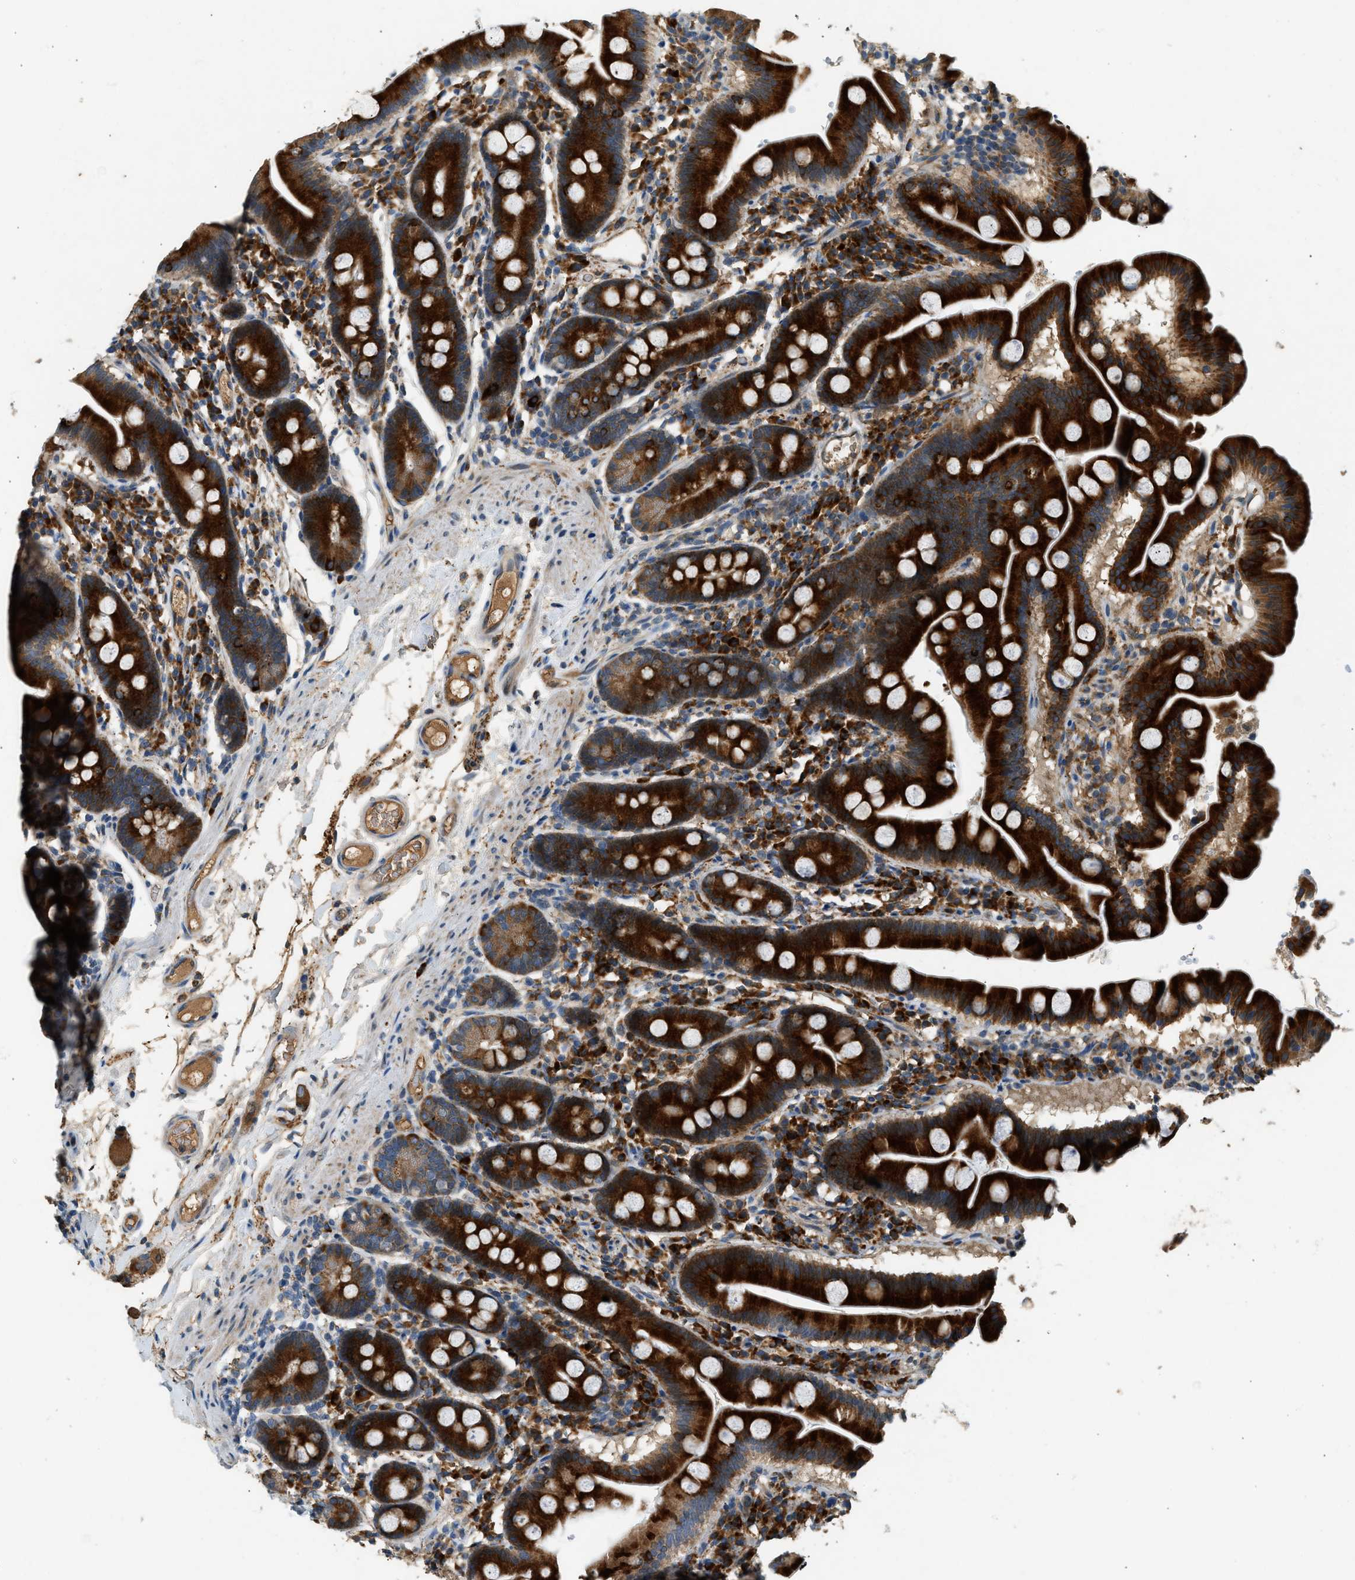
{"staining": {"intensity": "strong", "quantity": ">75%", "location": "cytoplasmic/membranous"}, "tissue": "duodenum", "cell_type": "Glandular cells", "image_type": "normal", "snomed": [{"axis": "morphology", "description": "Normal tissue, NOS"}, {"axis": "topography", "description": "Duodenum"}], "caption": "An IHC histopathology image of unremarkable tissue is shown. Protein staining in brown labels strong cytoplasmic/membranous positivity in duodenum within glandular cells.", "gene": "CTSB", "patient": {"sex": "male", "age": 50}}